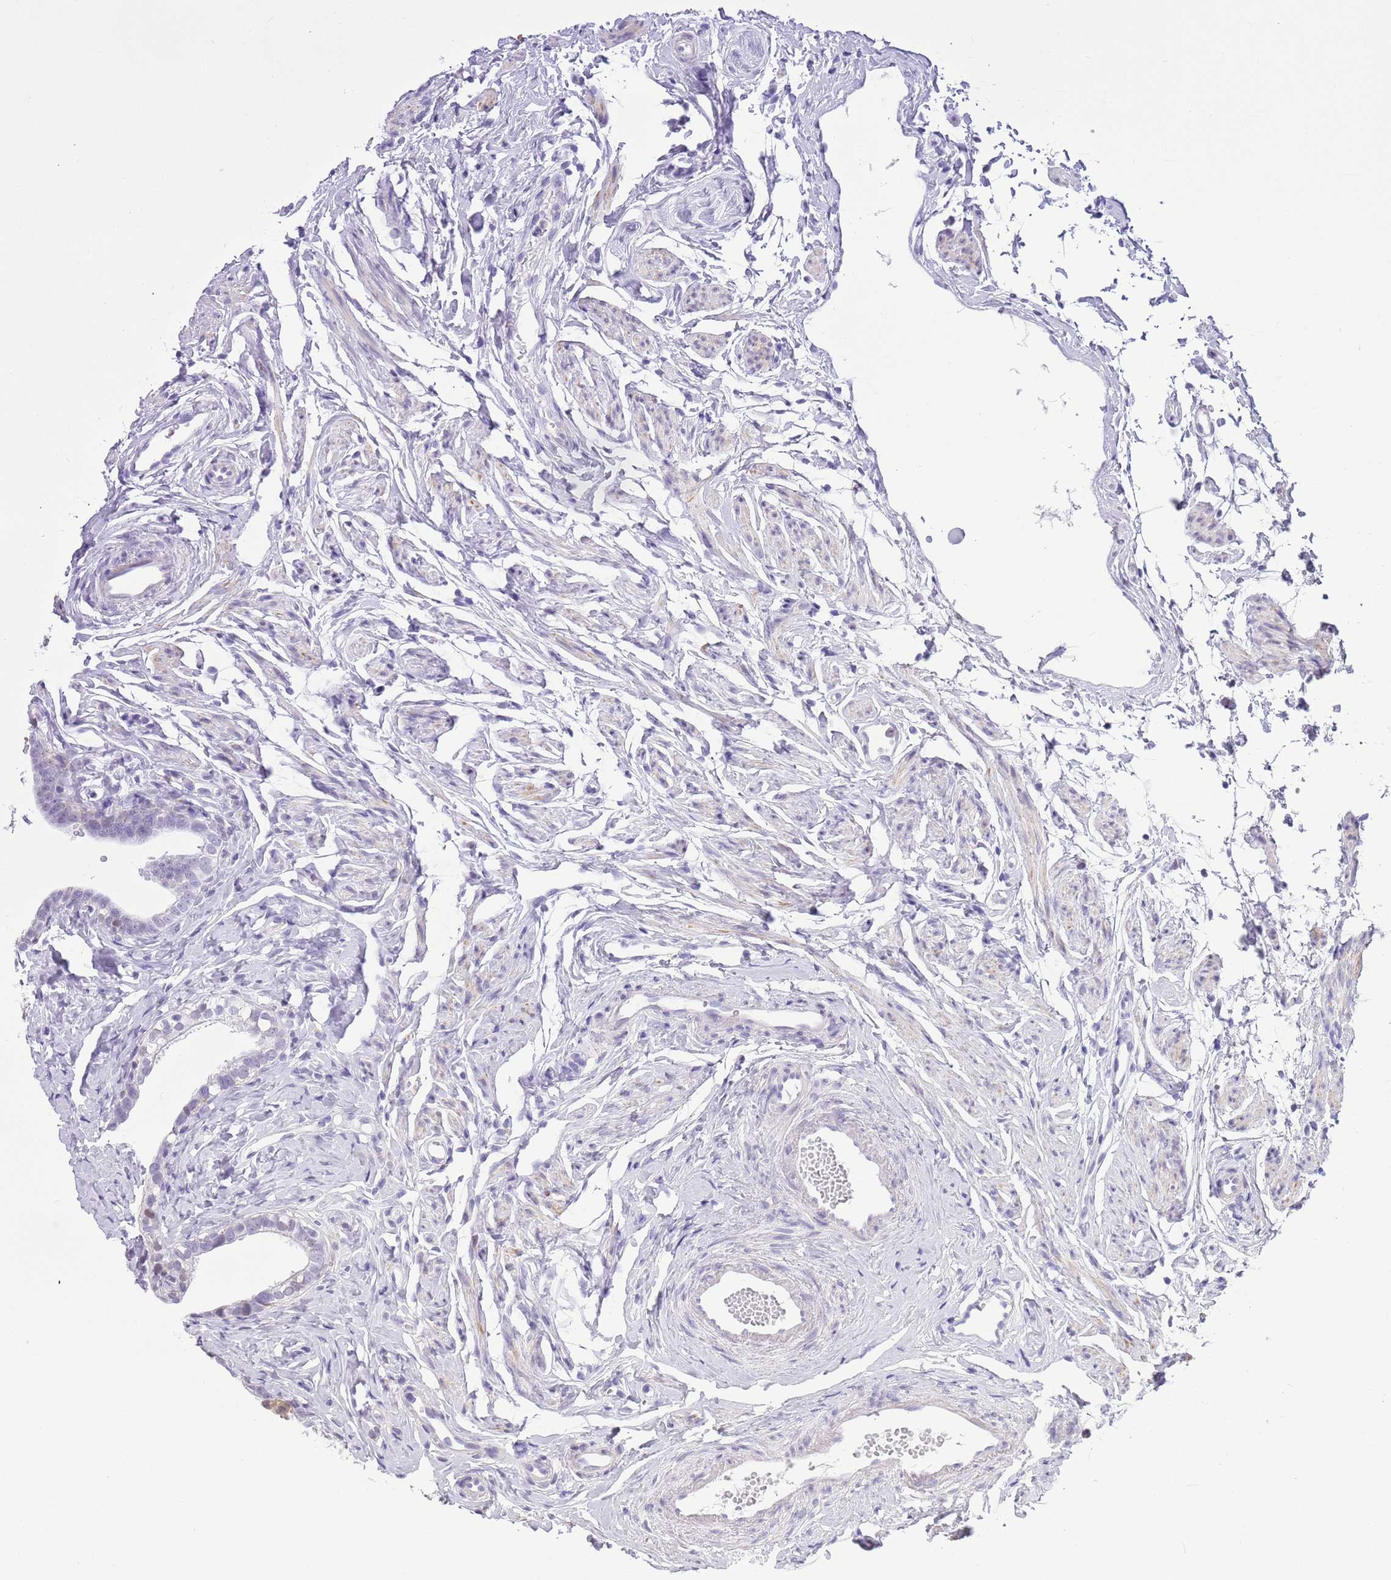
{"staining": {"intensity": "moderate", "quantity": "<25%", "location": "nuclear"}, "tissue": "fallopian tube", "cell_type": "Glandular cells", "image_type": "normal", "snomed": [{"axis": "morphology", "description": "Normal tissue, NOS"}, {"axis": "topography", "description": "Fallopian tube"}], "caption": "This image reveals immunohistochemistry staining of unremarkable fallopian tube, with low moderate nuclear staining in about <25% of glandular cells.", "gene": "PPP1R17", "patient": {"sex": "female", "age": 66}}